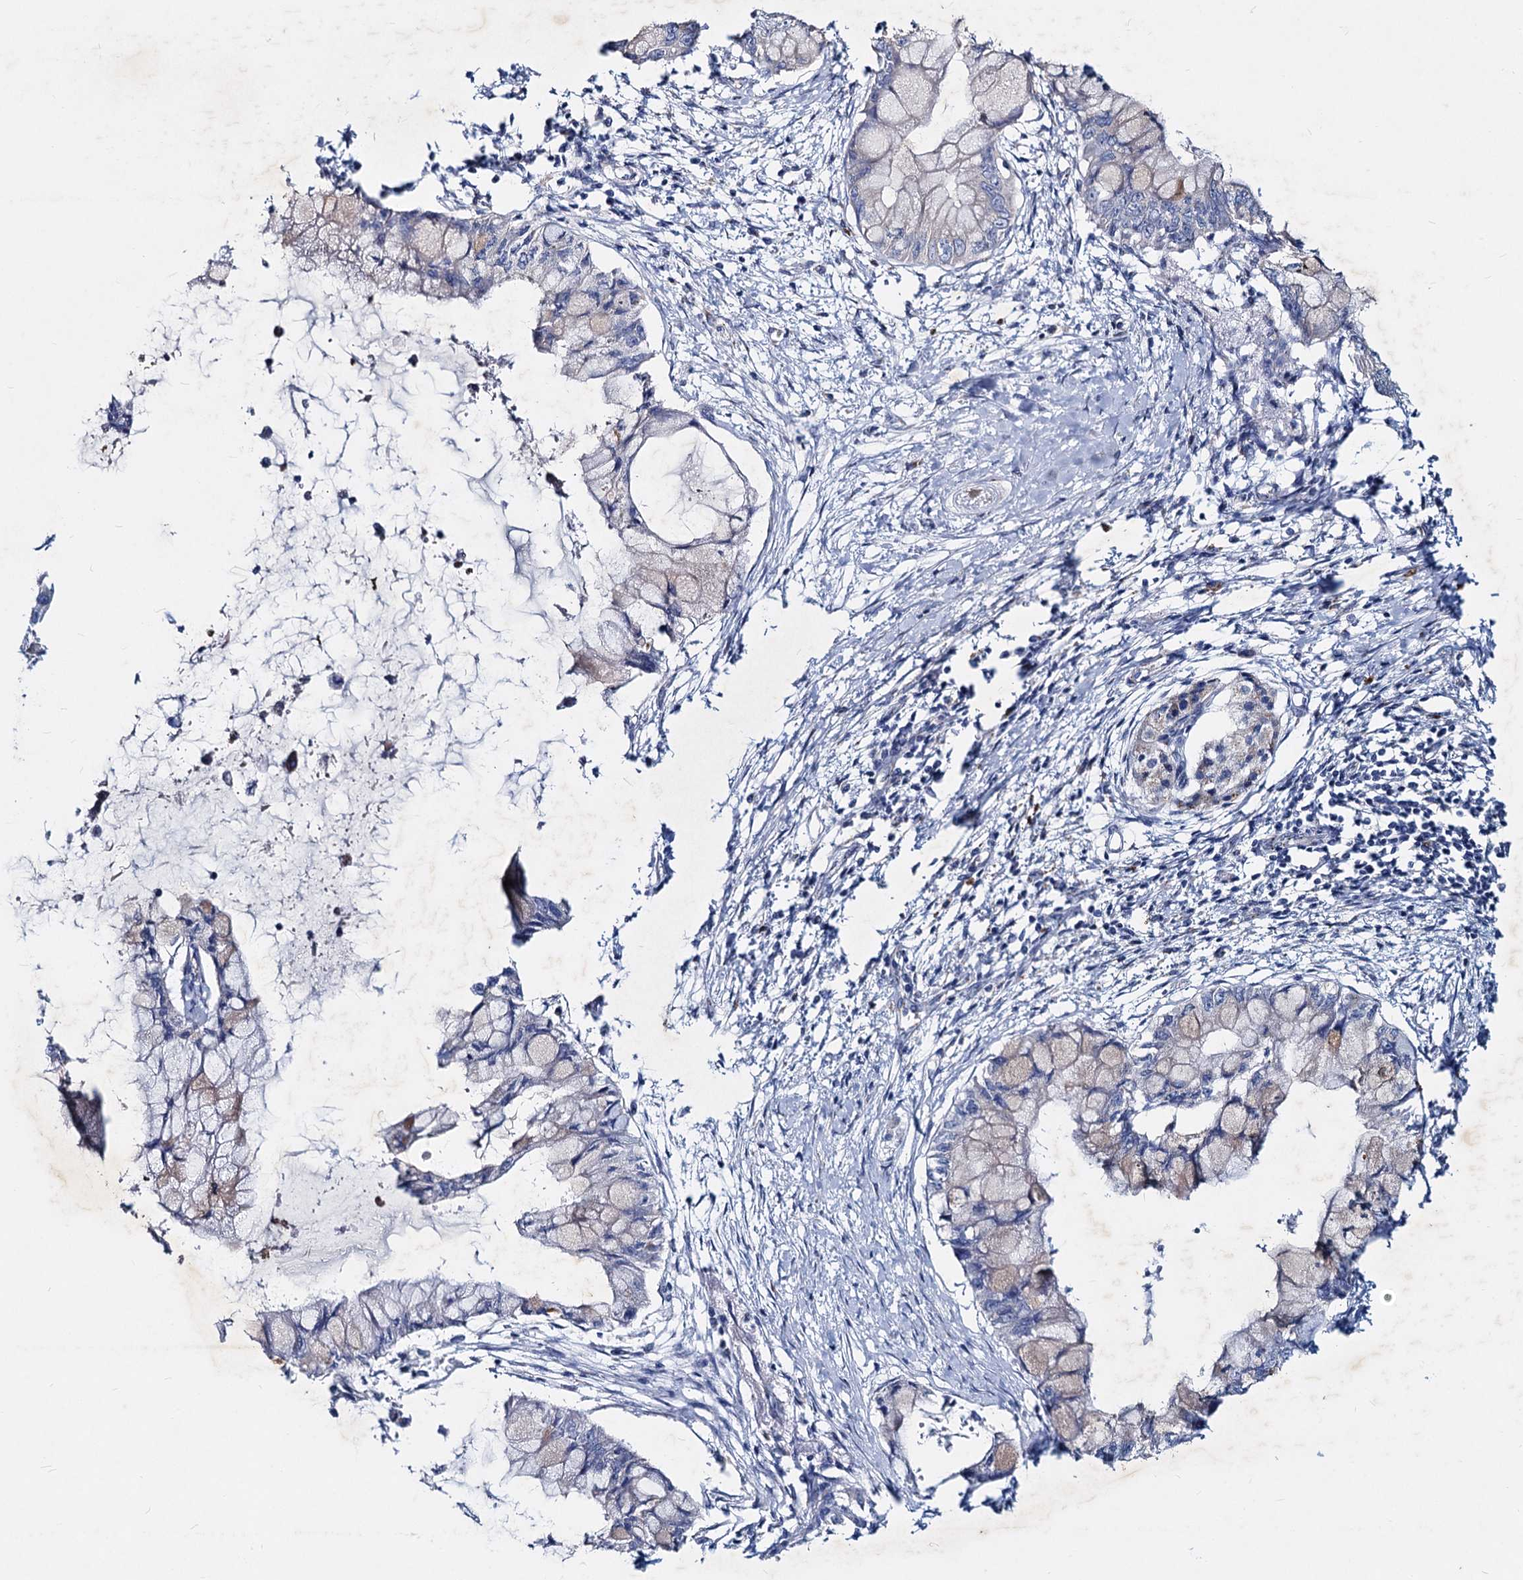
{"staining": {"intensity": "negative", "quantity": "none", "location": "none"}, "tissue": "pancreatic cancer", "cell_type": "Tumor cells", "image_type": "cancer", "snomed": [{"axis": "morphology", "description": "Adenocarcinoma, NOS"}, {"axis": "topography", "description": "Pancreas"}], "caption": "Tumor cells are negative for brown protein staining in adenocarcinoma (pancreatic).", "gene": "AGBL4", "patient": {"sex": "male", "age": 48}}